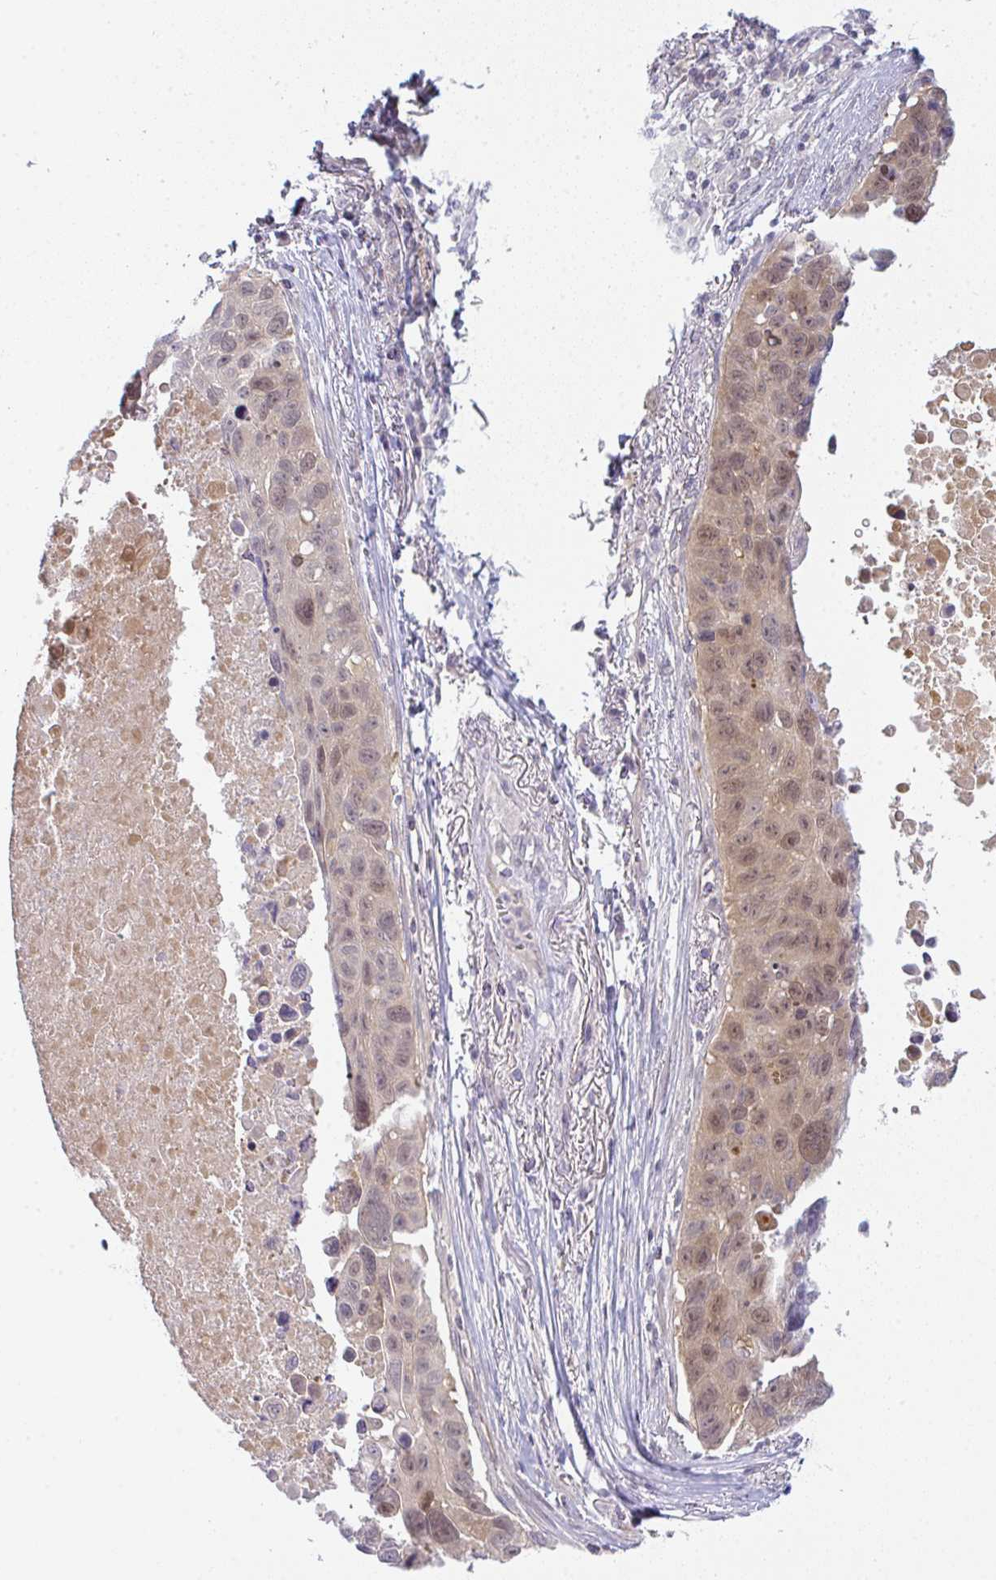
{"staining": {"intensity": "moderate", "quantity": ">75%", "location": "nuclear"}, "tissue": "lung cancer", "cell_type": "Tumor cells", "image_type": "cancer", "snomed": [{"axis": "morphology", "description": "Squamous cell carcinoma, NOS"}, {"axis": "topography", "description": "Lung"}], "caption": "Immunohistochemistry histopathology image of lung cancer (squamous cell carcinoma) stained for a protein (brown), which shows medium levels of moderate nuclear positivity in approximately >75% of tumor cells.", "gene": "CSE1L", "patient": {"sex": "male", "age": 66}}